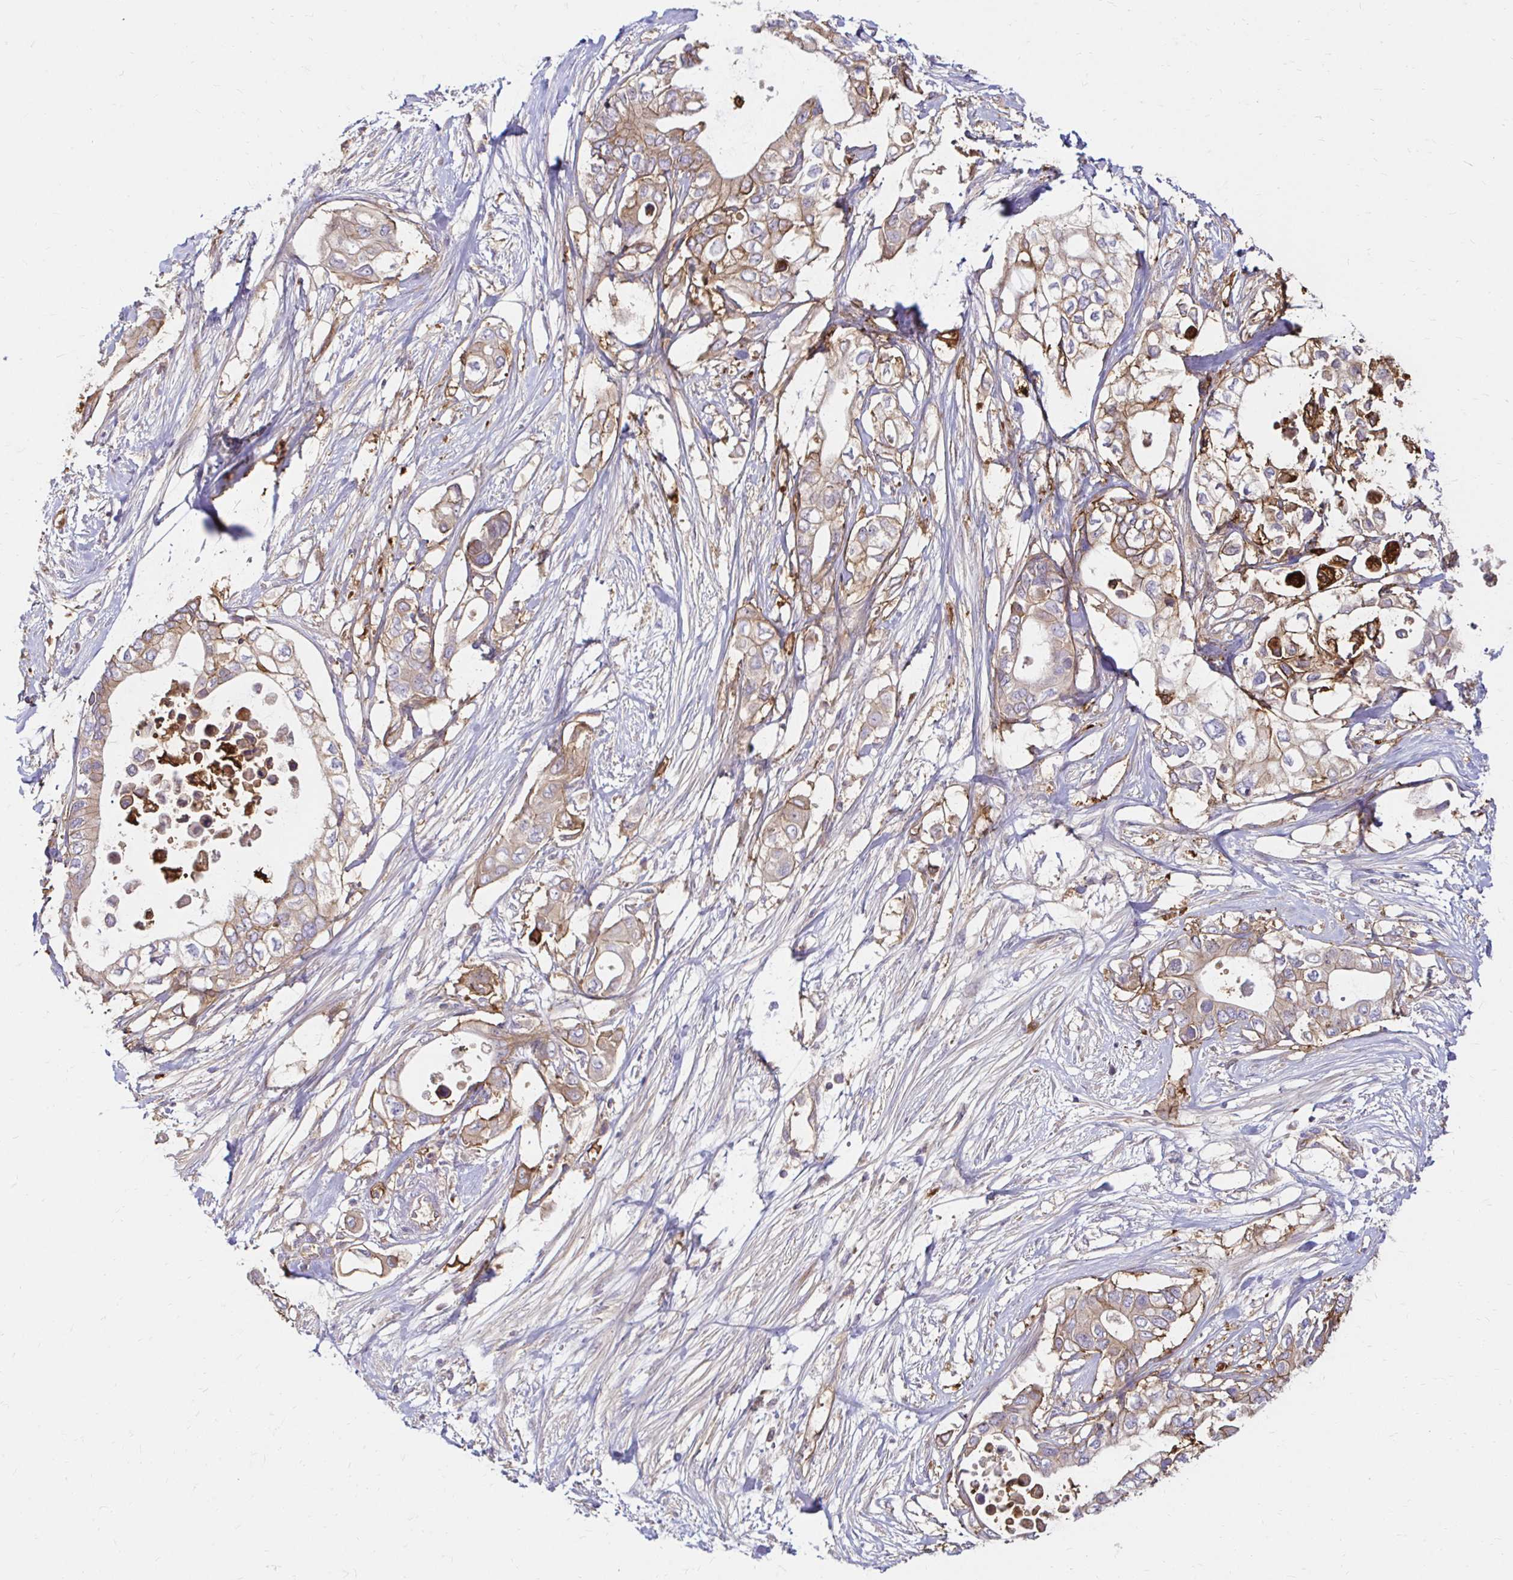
{"staining": {"intensity": "weak", "quantity": ">75%", "location": "cytoplasmic/membranous"}, "tissue": "pancreatic cancer", "cell_type": "Tumor cells", "image_type": "cancer", "snomed": [{"axis": "morphology", "description": "Adenocarcinoma, NOS"}, {"axis": "topography", "description": "Pancreas"}], "caption": "Protein staining exhibits weak cytoplasmic/membranous staining in about >75% of tumor cells in pancreatic adenocarcinoma. The protein is shown in brown color, while the nuclei are stained blue.", "gene": "ITGA2", "patient": {"sex": "female", "age": 63}}